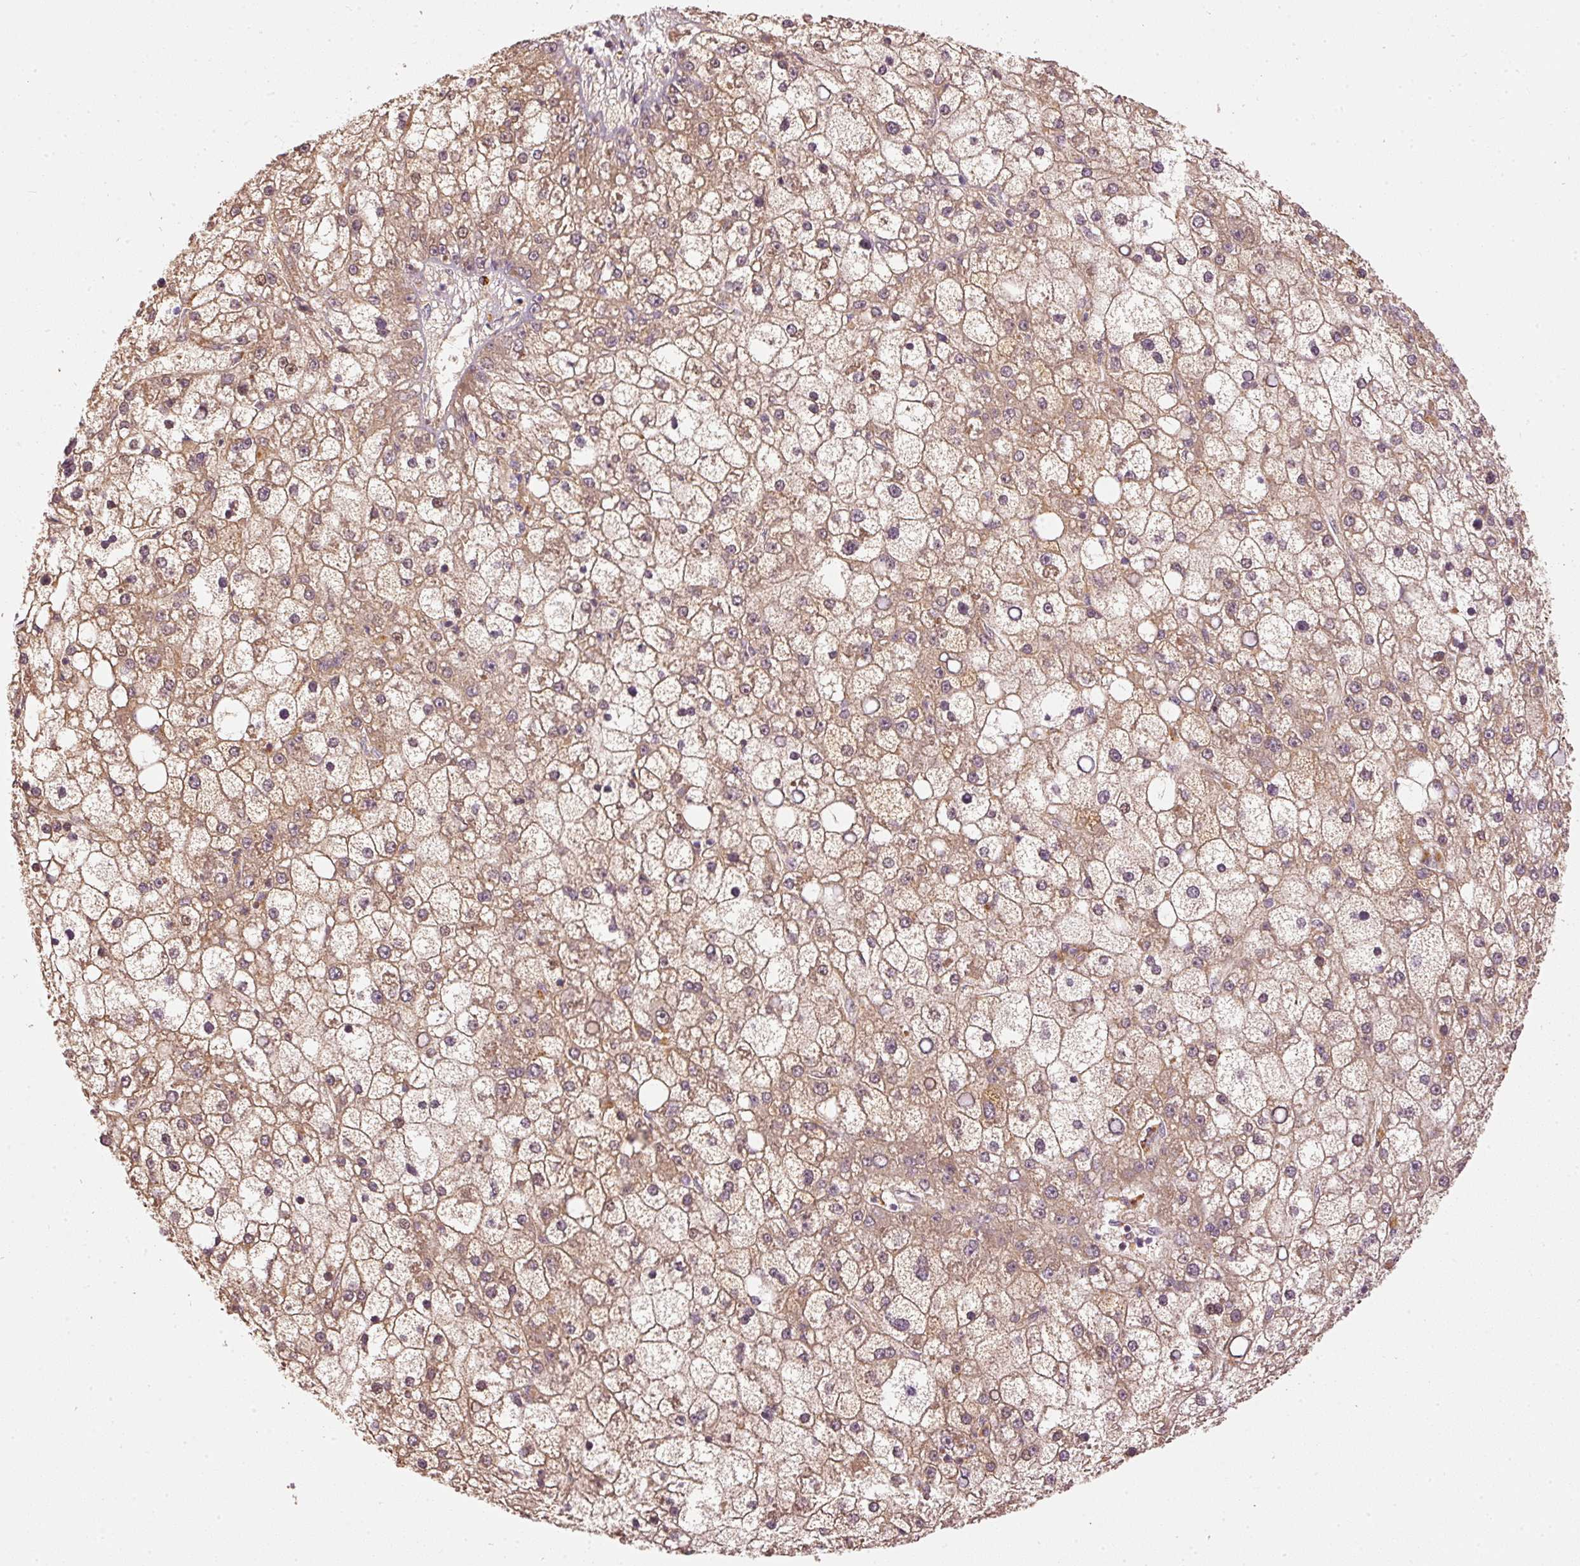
{"staining": {"intensity": "moderate", "quantity": ">75%", "location": "cytoplasmic/membranous,nuclear"}, "tissue": "liver cancer", "cell_type": "Tumor cells", "image_type": "cancer", "snomed": [{"axis": "morphology", "description": "Carcinoma, Hepatocellular, NOS"}, {"axis": "topography", "description": "Liver"}], "caption": "Tumor cells demonstrate medium levels of moderate cytoplasmic/membranous and nuclear expression in about >75% of cells in liver hepatocellular carcinoma.", "gene": "MTHFD1L", "patient": {"sex": "male", "age": 67}}